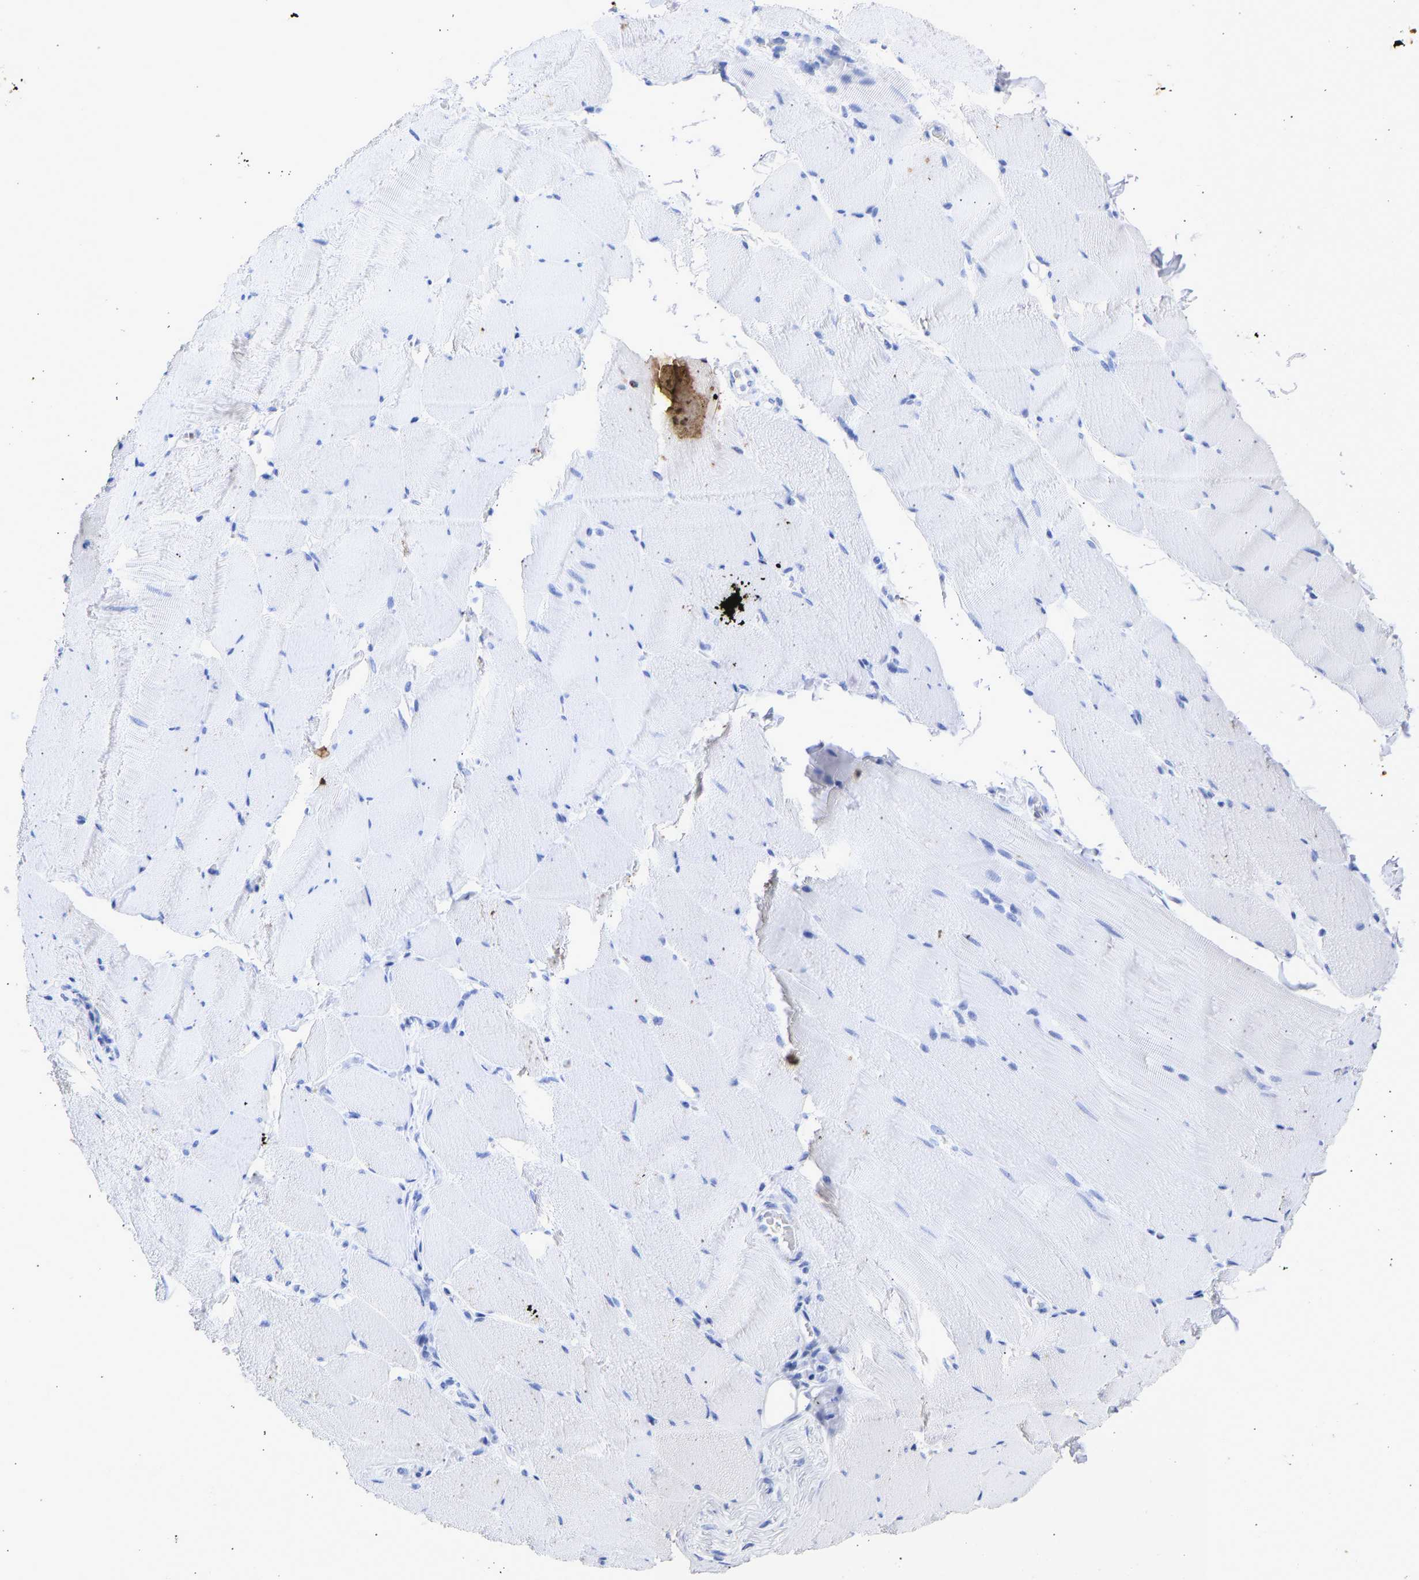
{"staining": {"intensity": "negative", "quantity": "none", "location": "none"}, "tissue": "skeletal muscle", "cell_type": "Myocytes", "image_type": "normal", "snomed": [{"axis": "morphology", "description": "Normal tissue, NOS"}, {"axis": "topography", "description": "Skeletal muscle"}], "caption": "This is an immunohistochemistry (IHC) photomicrograph of normal human skeletal muscle. There is no positivity in myocytes.", "gene": "KRT1", "patient": {"sex": "male", "age": 62}}